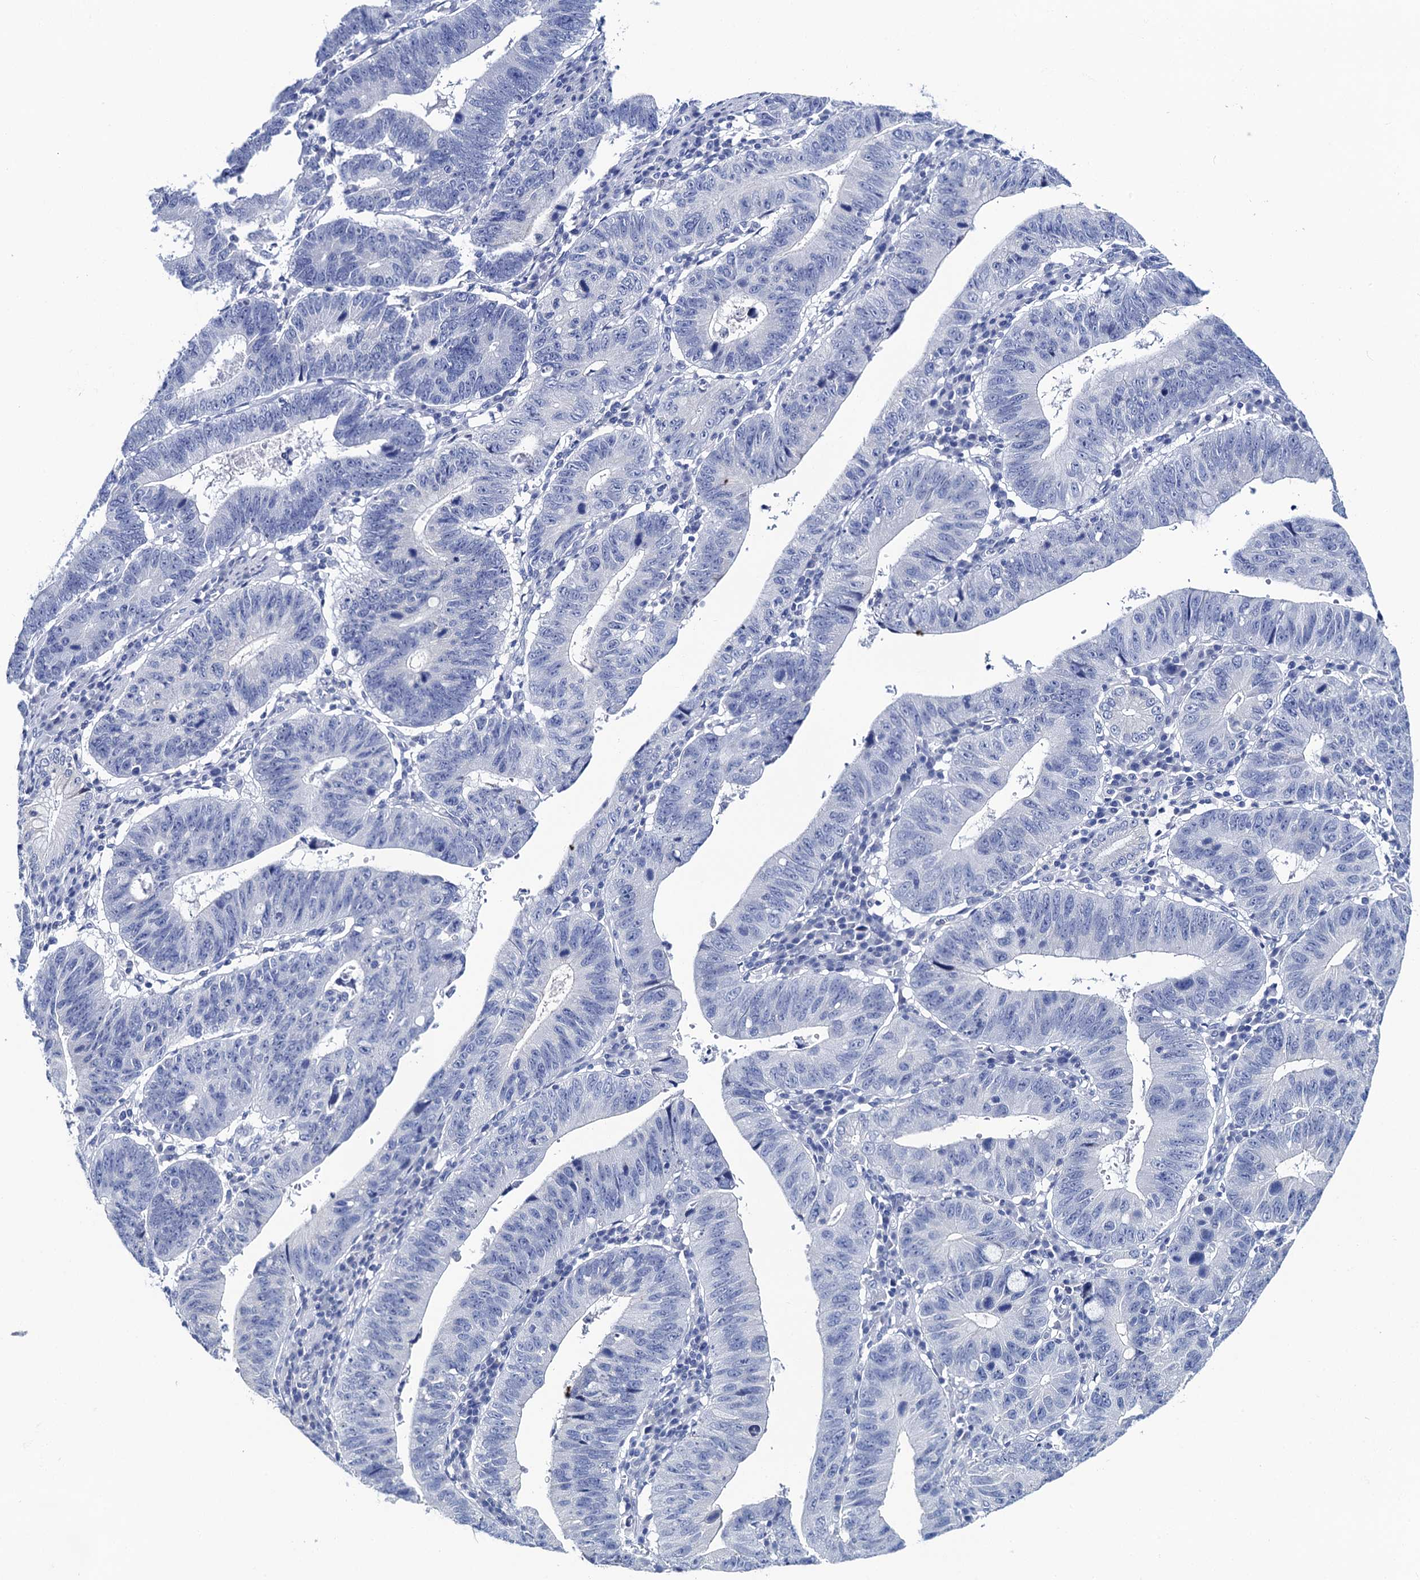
{"staining": {"intensity": "negative", "quantity": "none", "location": "none"}, "tissue": "stomach cancer", "cell_type": "Tumor cells", "image_type": "cancer", "snomed": [{"axis": "morphology", "description": "Adenocarcinoma, NOS"}, {"axis": "topography", "description": "Stomach"}], "caption": "IHC photomicrograph of neoplastic tissue: human stomach cancer (adenocarcinoma) stained with DAB (3,3'-diaminobenzidine) shows no significant protein positivity in tumor cells.", "gene": "LYPD3", "patient": {"sex": "male", "age": 59}}